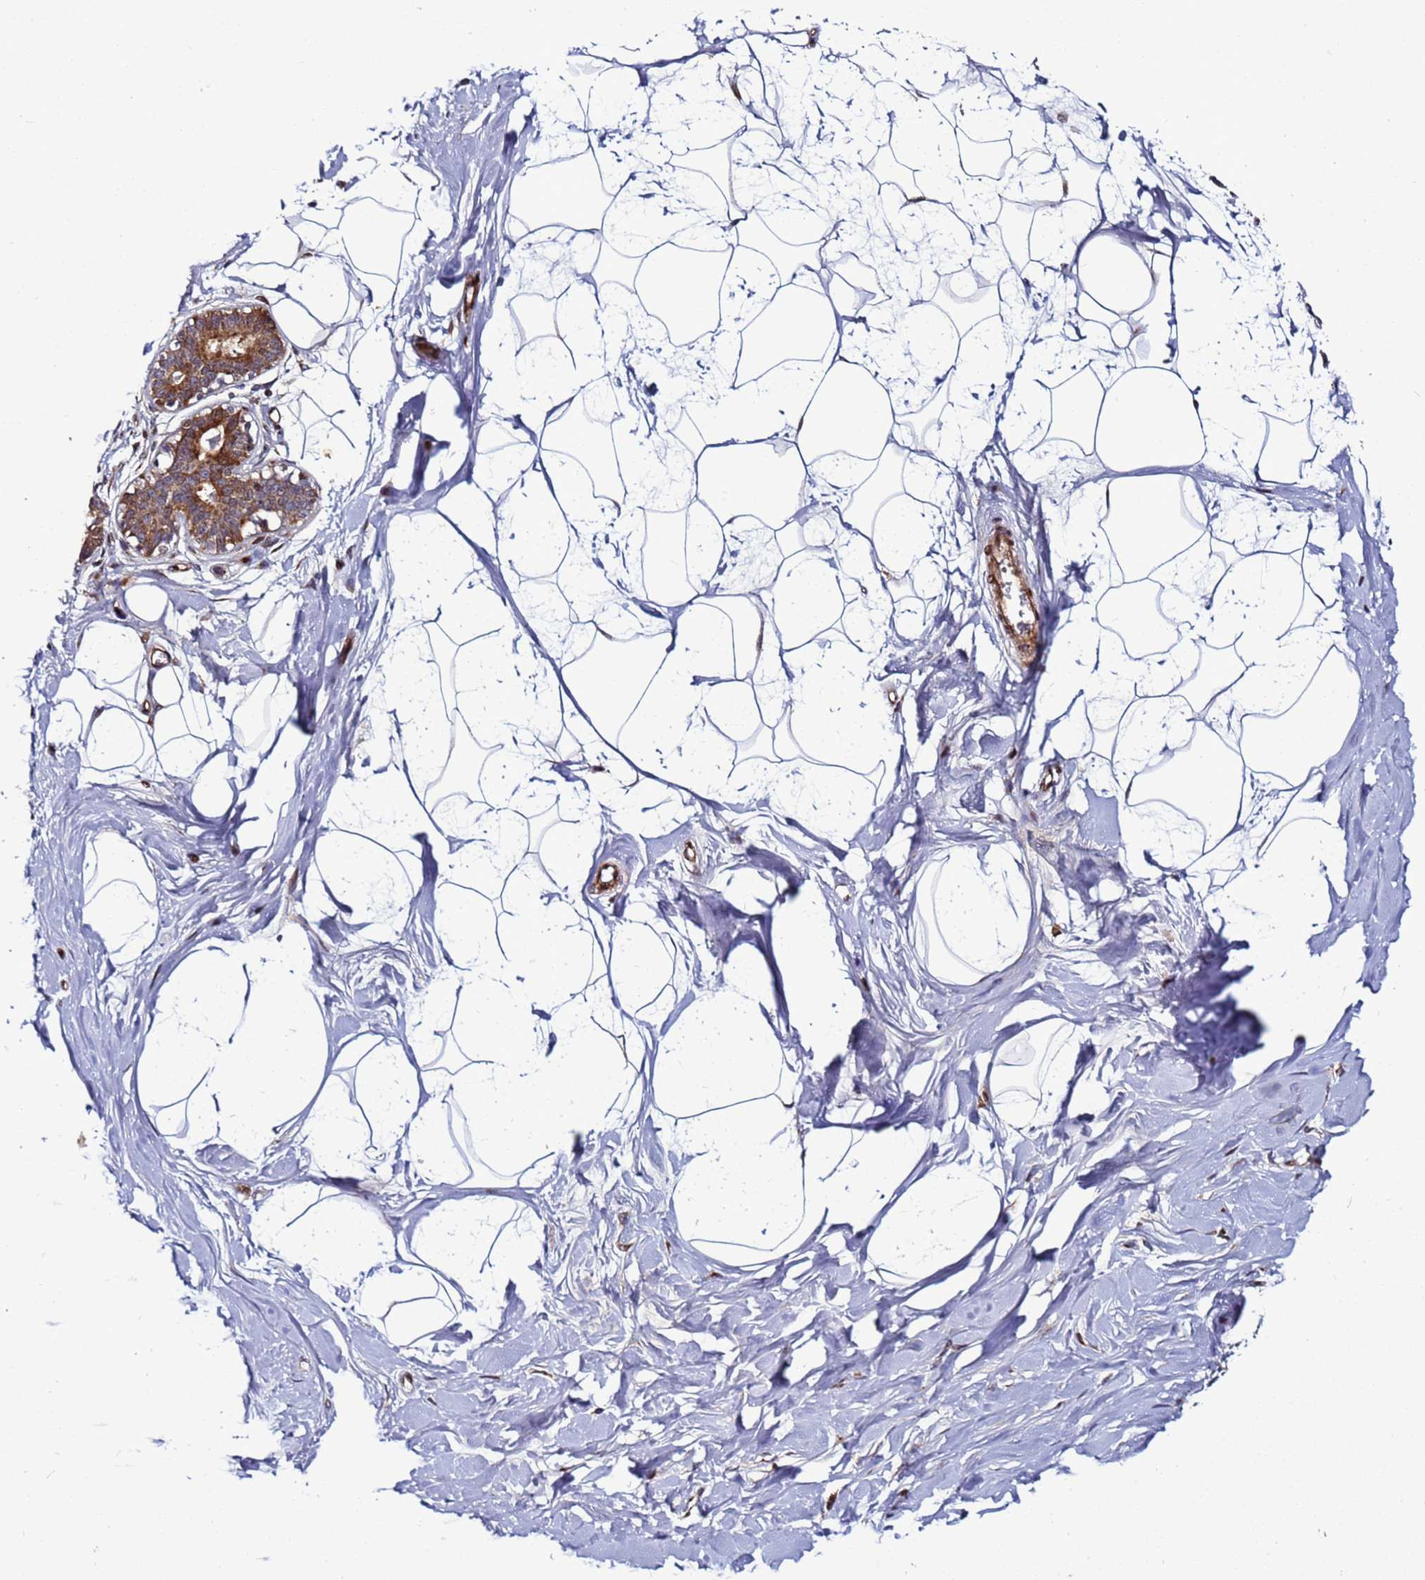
{"staining": {"intensity": "negative", "quantity": "none", "location": "none"}, "tissue": "breast", "cell_type": "Adipocytes", "image_type": "normal", "snomed": [{"axis": "morphology", "description": "Normal tissue, NOS"}, {"axis": "topography", "description": "Breast"}], "caption": "Image shows no significant protein positivity in adipocytes of normal breast. Nuclei are stained in blue.", "gene": "WBP11", "patient": {"sex": "female", "age": 45}}